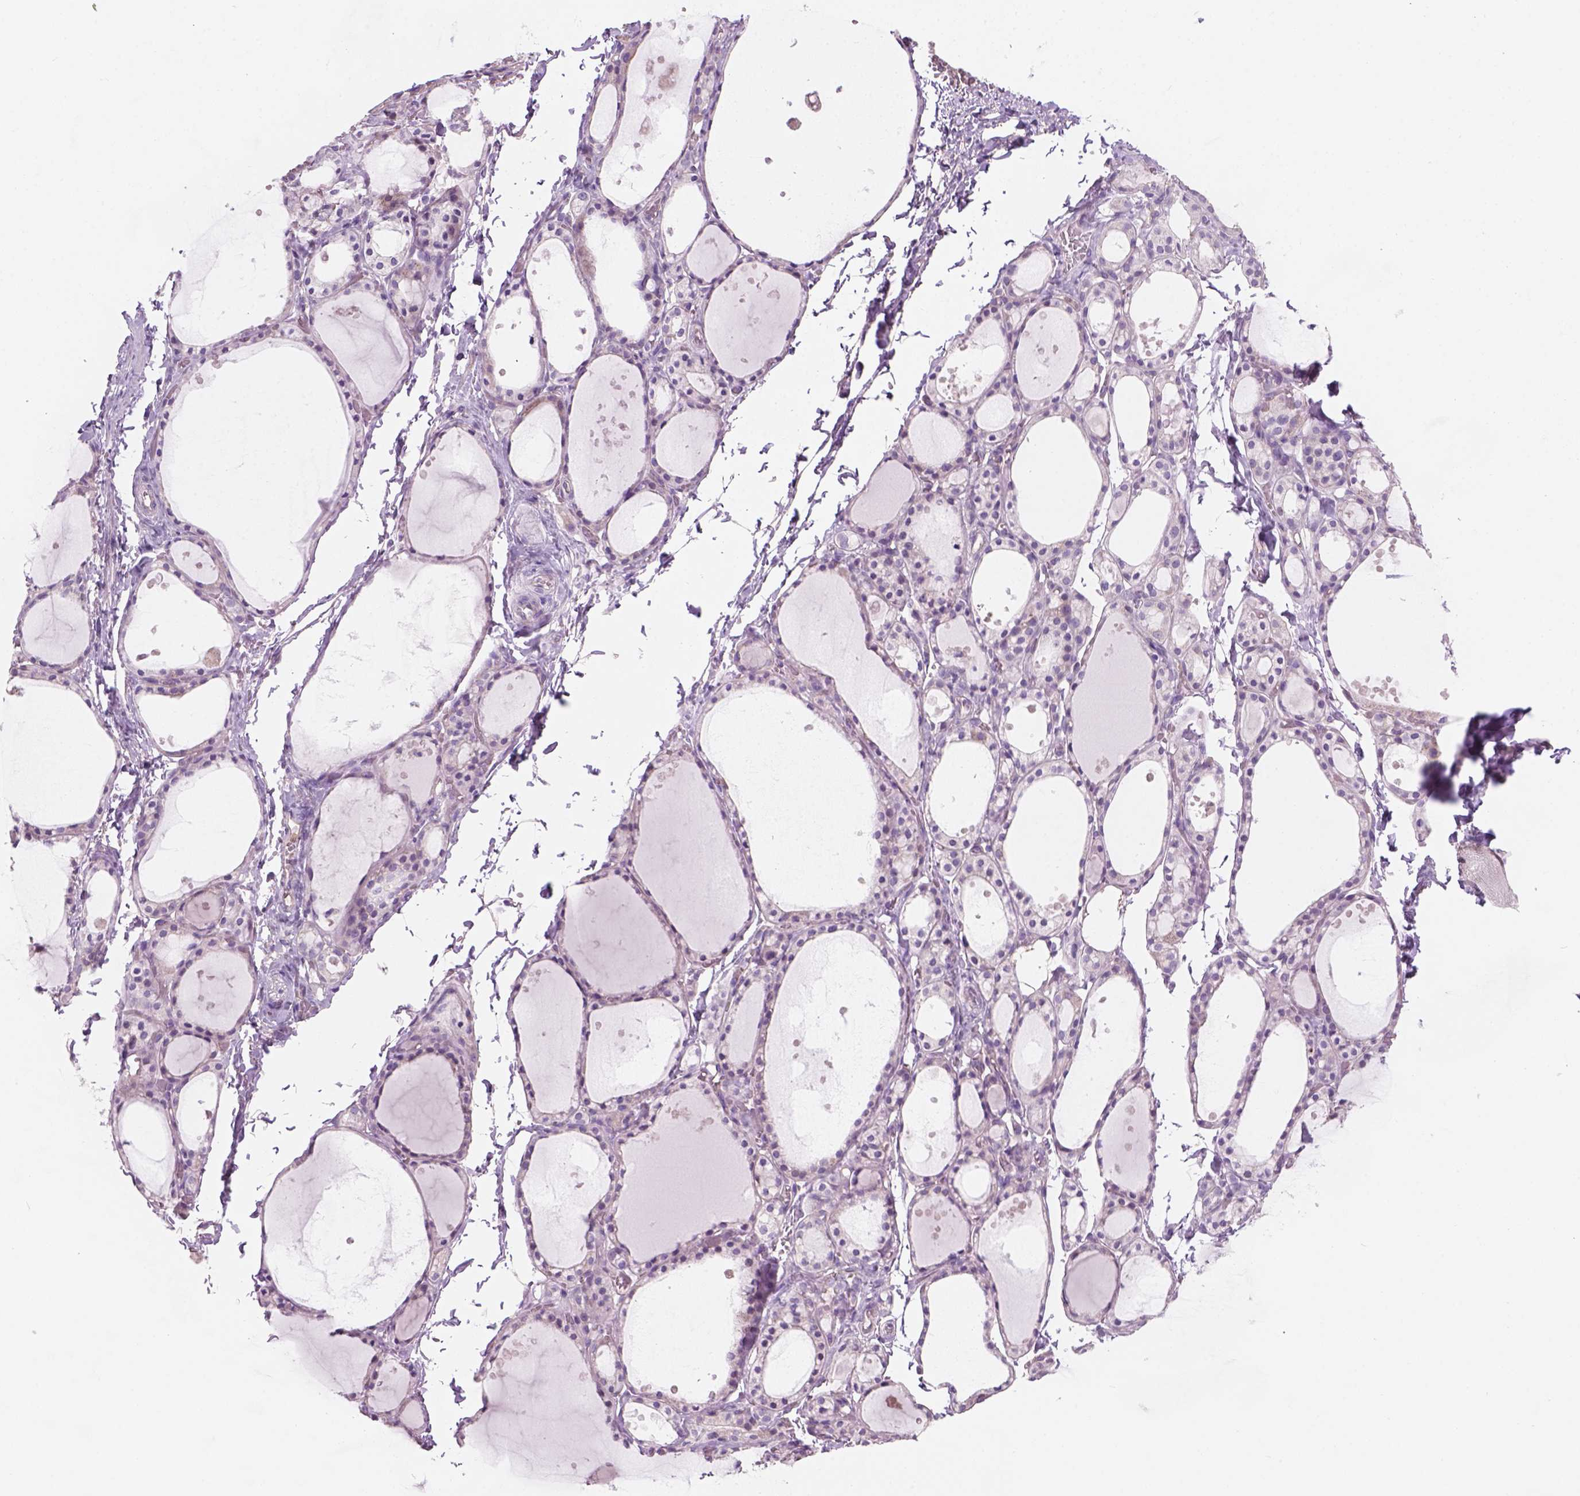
{"staining": {"intensity": "negative", "quantity": "none", "location": "none"}, "tissue": "thyroid gland", "cell_type": "Glandular cells", "image_type": "normal", "snomed": [{"axis": "morphology", "description": "Normal tissue, NOS"}, {"axis": "topography", "description": "Thyroid gland"}], "caption": "Photomicrograph shows no significant protein positivity in glandular cells of unremarkable thyroid gland. (Immunohistochemistry, brightfield microscopy, high magnification).", "gene": "CD84", "patient": {"sex": "male", "age": 68}}